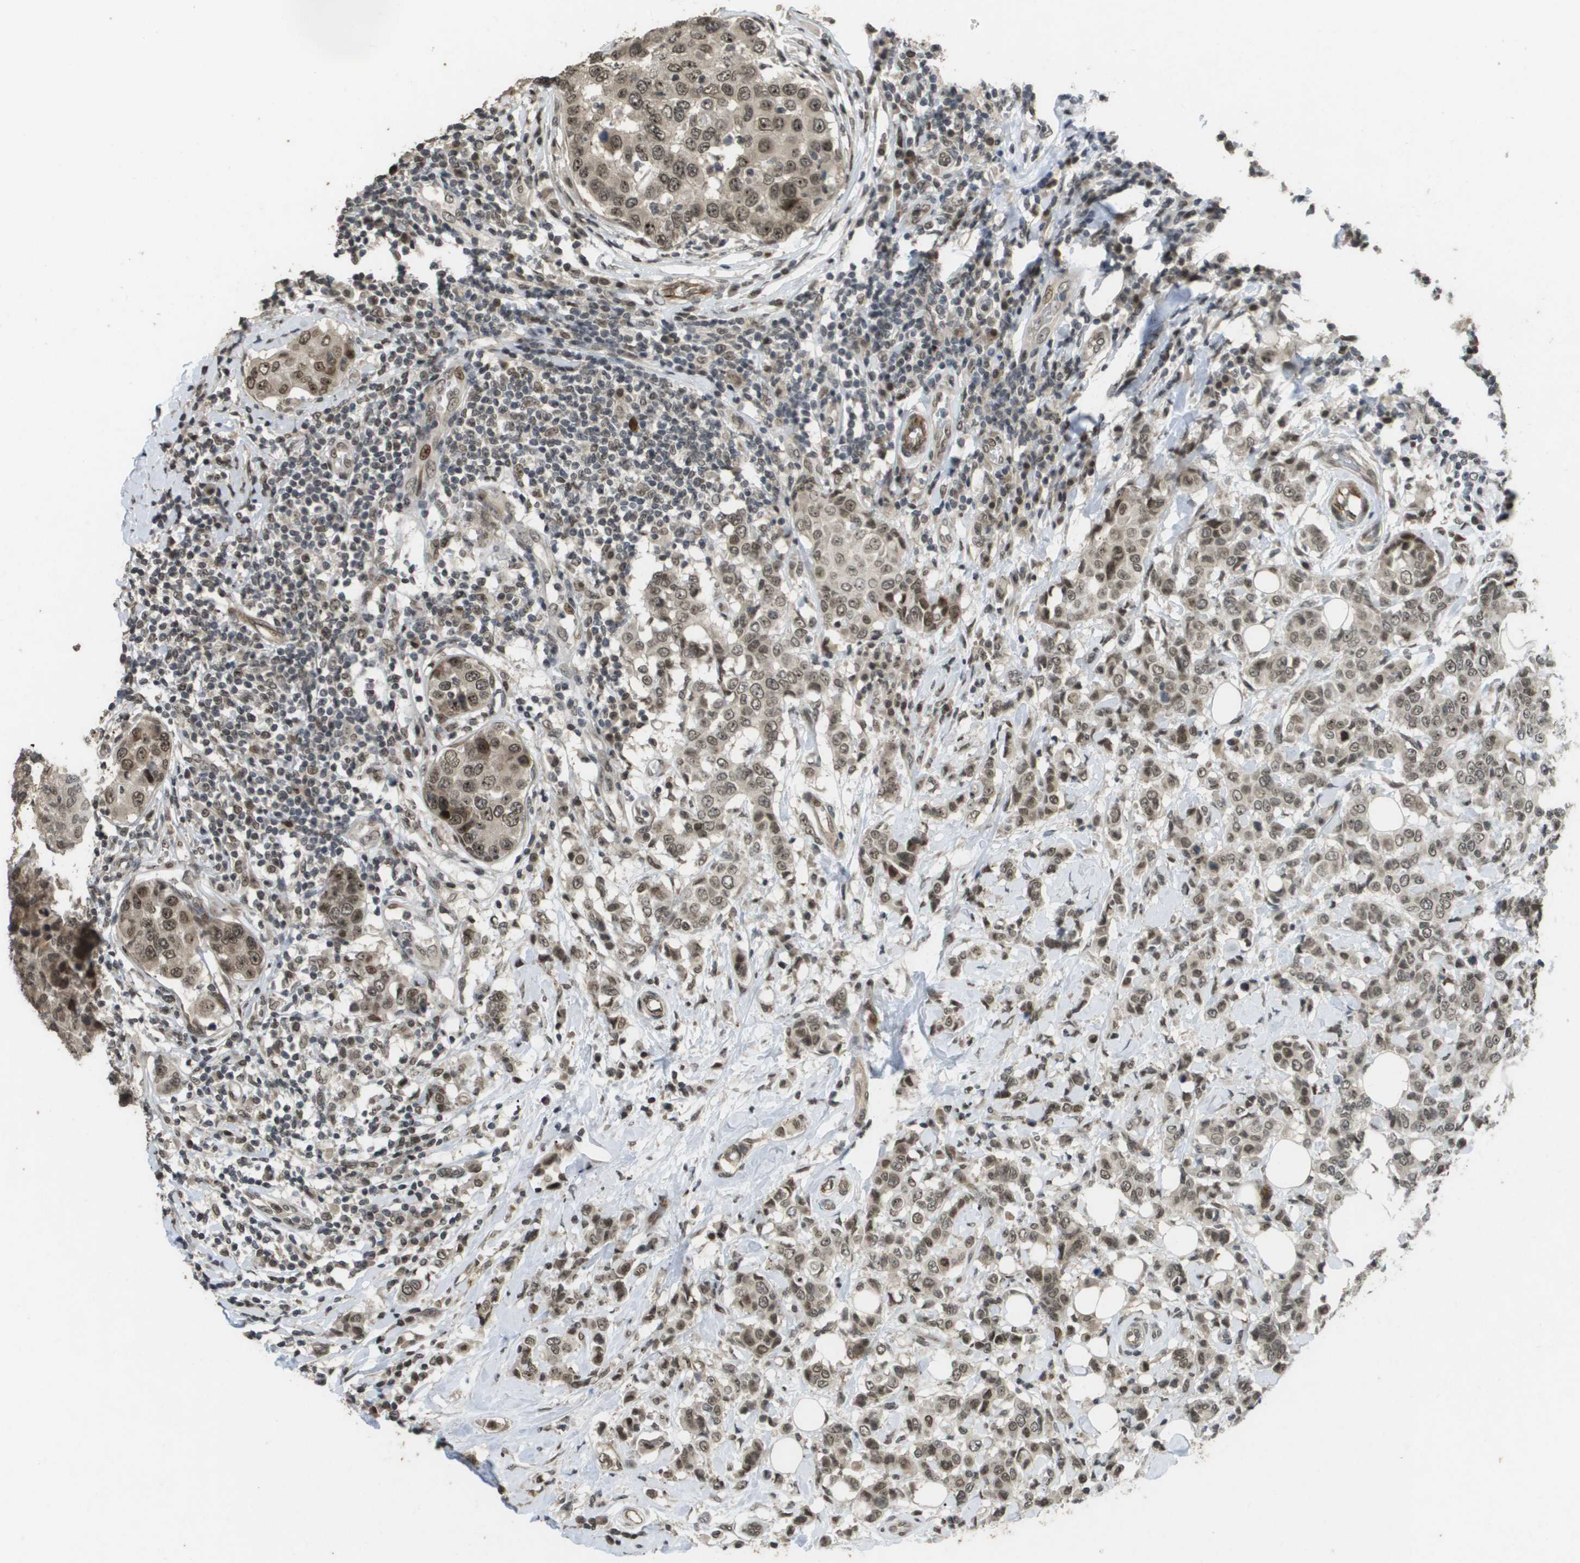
{"staining": {"intensity": "moderate", "quantity": ">75%", "location": "nuclear"}, "tissue": "breast cancer", "cell_type": "Tumor cells", "image_type": "cancer", "snomed": [{"axis": "morphology", "description": "Duct carcinoma"}, {"axis": "topography", "description": "Breast"}], "caption": "Protein expression analysis of human invasive ductal carcinoma (breast) reveals moderate nuclear positivity in approximately >75% of tumor cells. Nuclei are stained in blue.", "gene": "KAT5", "patient": {"sex": "female", "age": 27}}